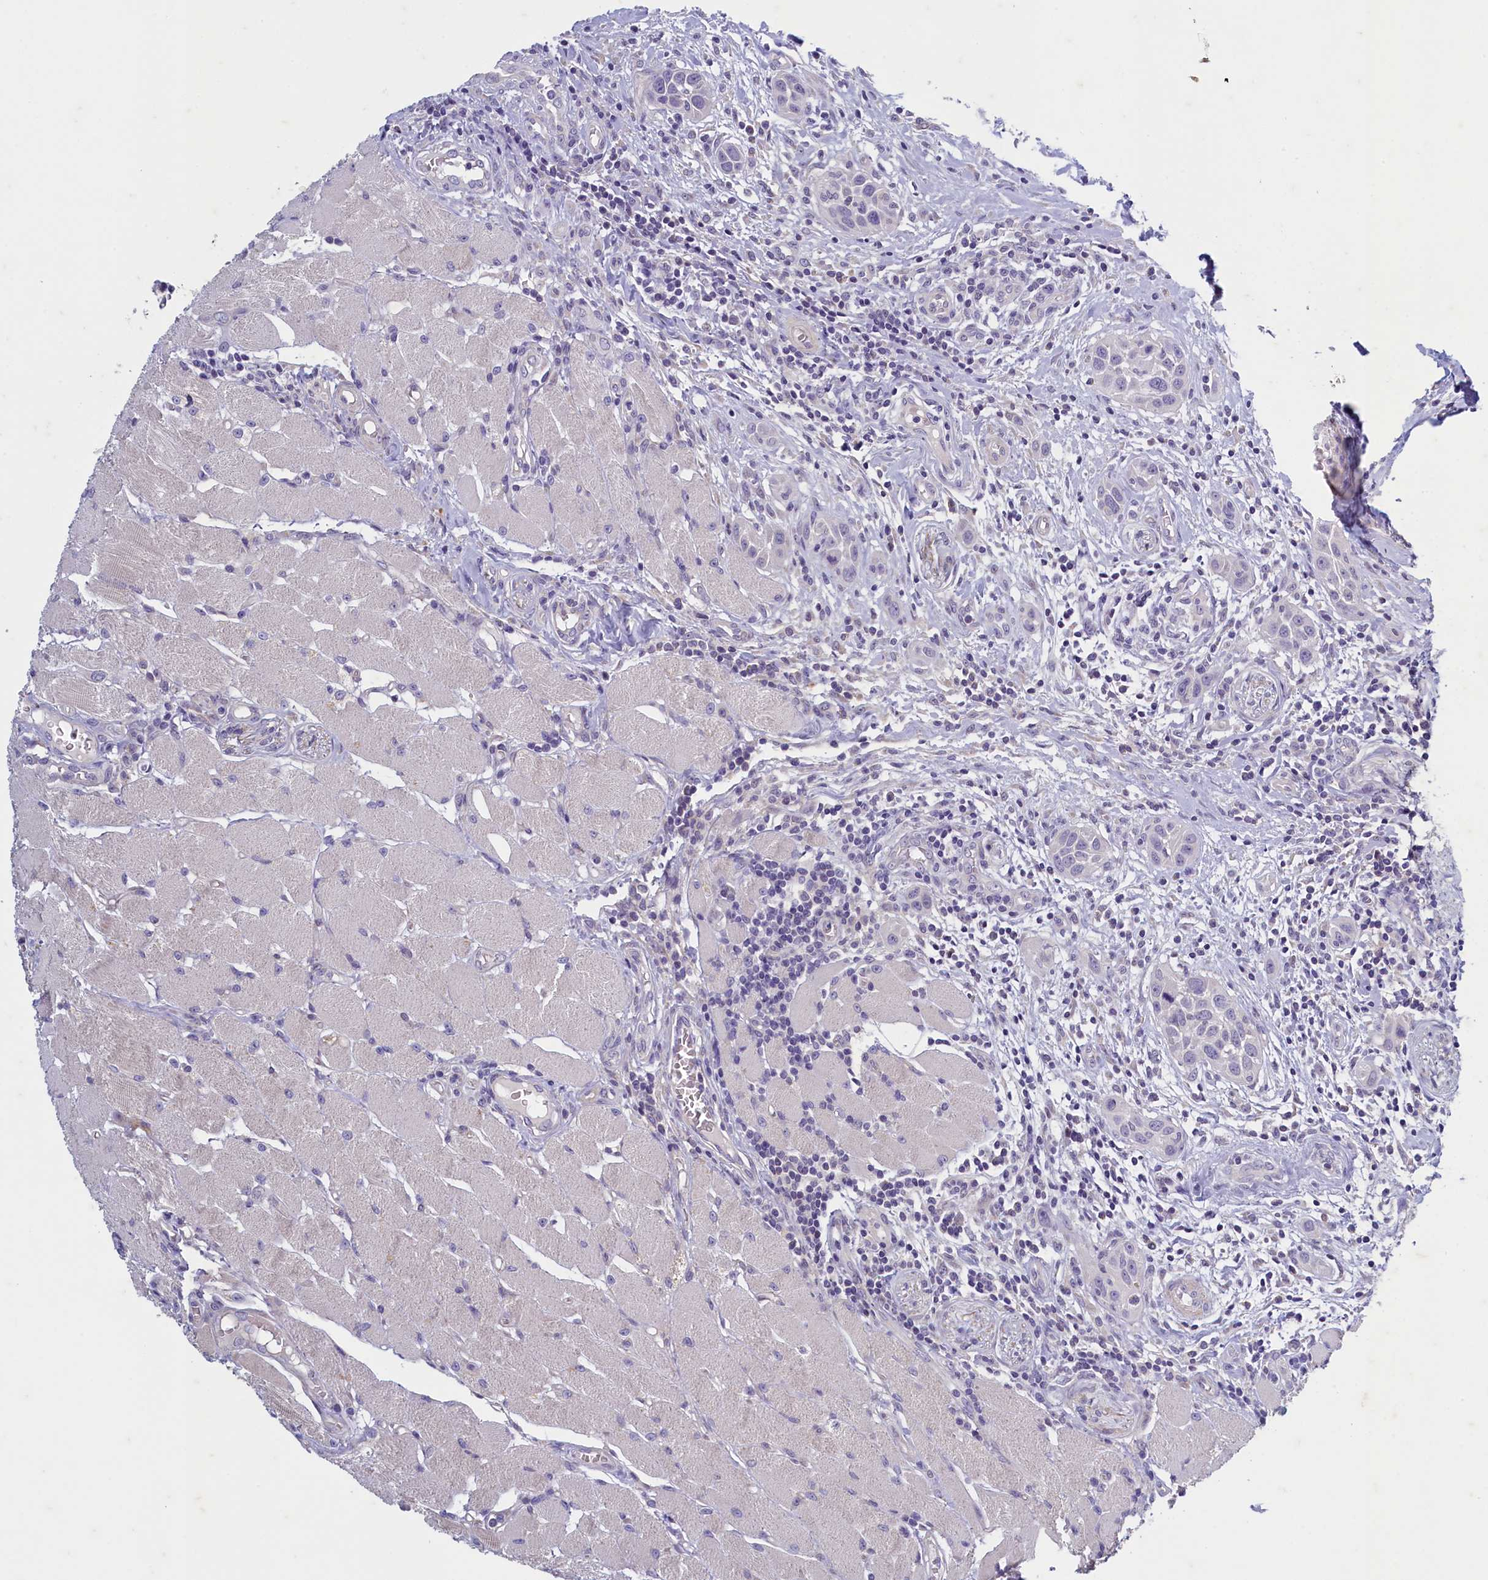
{"staining": {"intensity": "weak", "quantity": "<25%", "location": "cytoplasmic/membranous"}, "tissue": "head and neck cancer", "cell_type": "Tumor cells", "image_type": "cancer", "snomed": [{"axis": "morphology", "description": "Squamous cell carcinoma, NOS"}, {"axis": "topography", "description": "Oral tissue"}, {"axis": "topography", "description": "Head-Neck"}], "caption": "Protein analysis of head and neck cancer displays no significant staining in tumor cells.", "gene": "MAP1LC3A", "patient": {"sex": "female", "age": 50}}